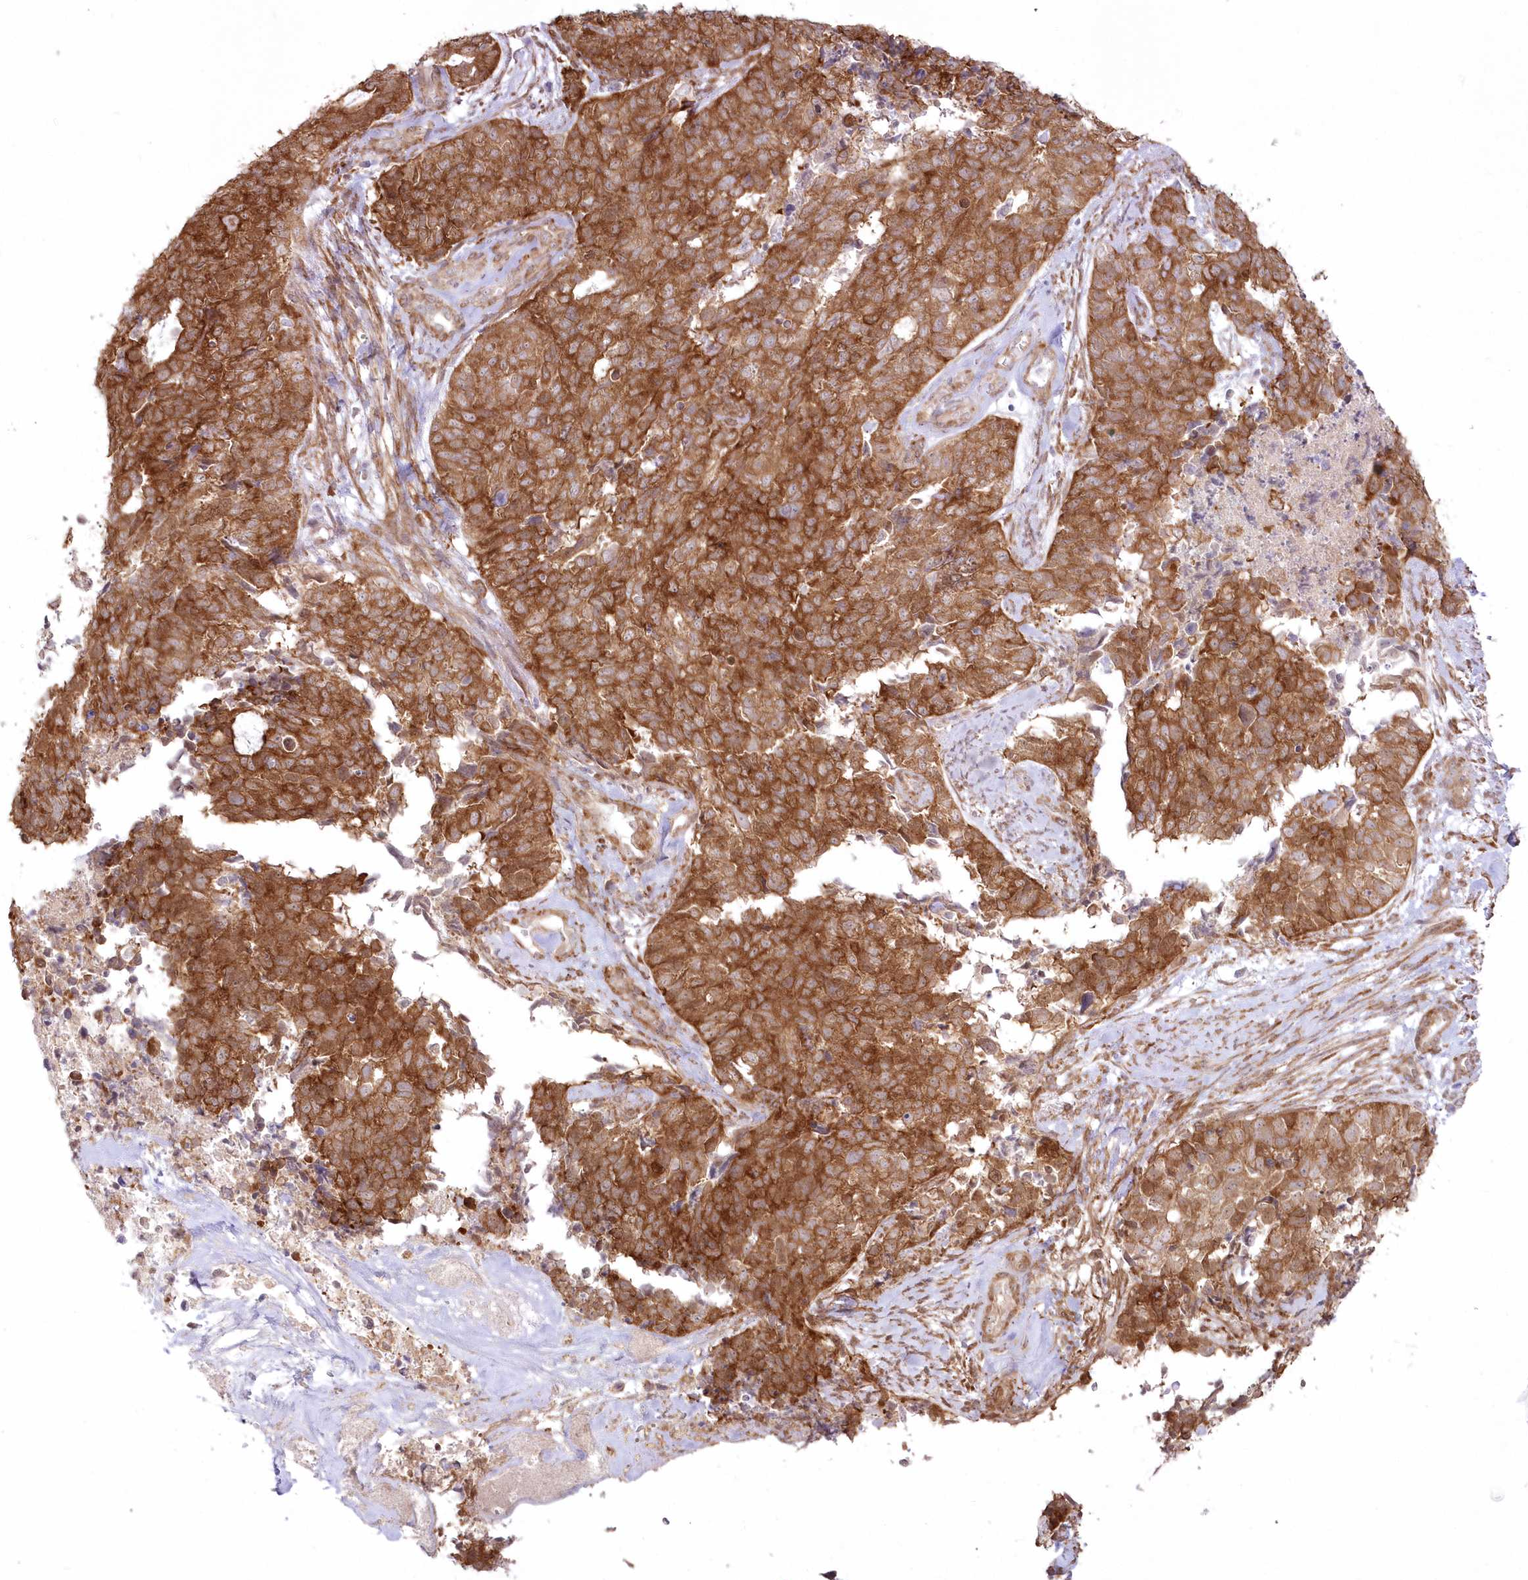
{"staining": {"intensity": "strong", "quantity": ">75%", "location": "cytoplasmic/membranous"}, "tissue": "cervical cancer", "cell_type": "Tumor cells", "image_type": "cancer", "snomed": [{"axis": "morphology", "description": "Squamous cell carcinoma, NOS"}, {"axis": "topography", "description": "Cervix"}], "caption": "About >75% of tumor cells in human cervical squamous cell carcinoma show strong cytoplasmic/membranous protein expression as visualized by brown immunohistochemical staining.", "gene": "SH3PXD2B", "patient": {"sex": "female", "age": 63}}